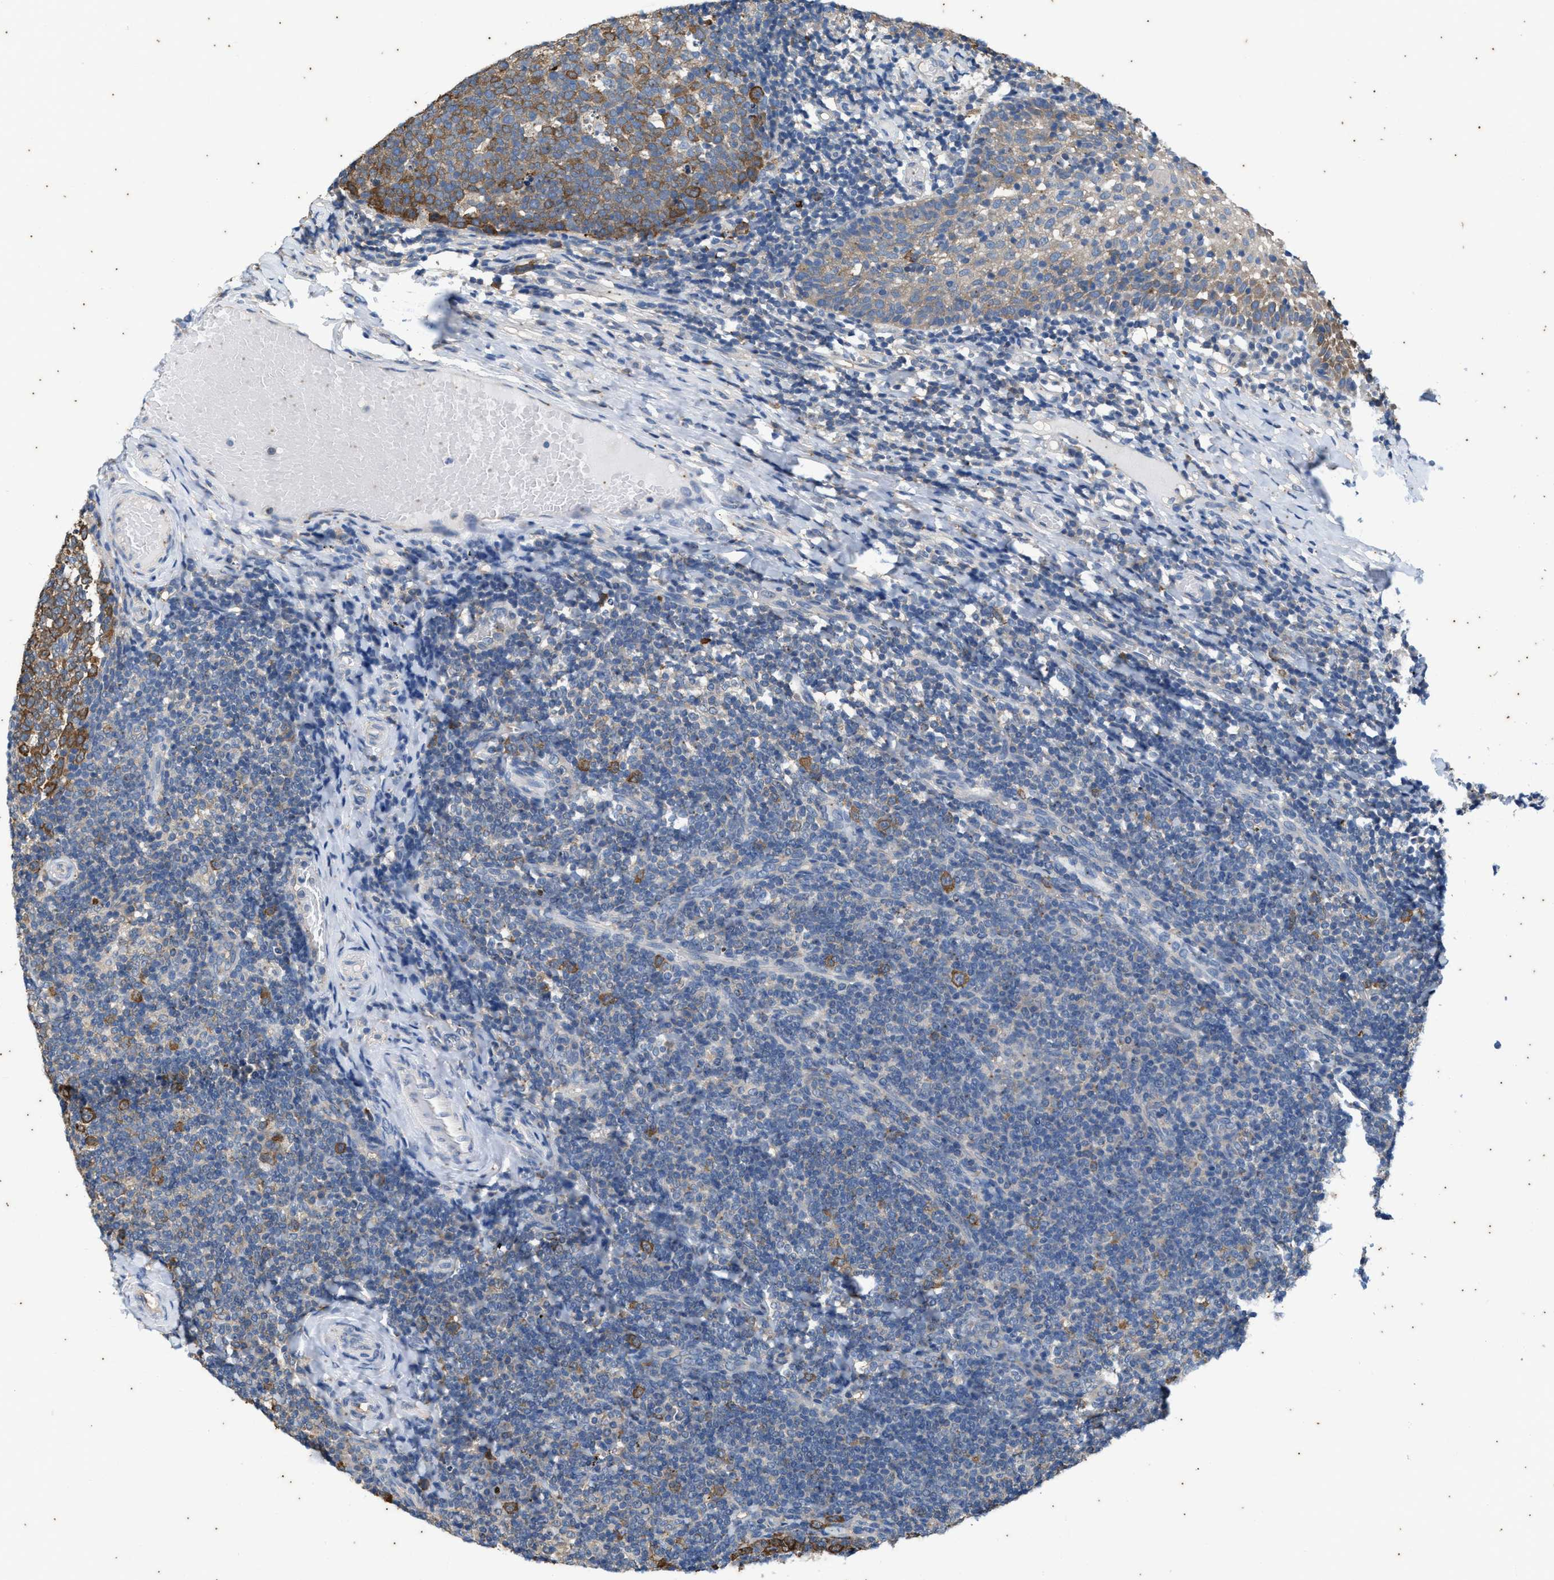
{"staining": {"intensity": "moderate", "quantity": ">75%", "location": "cytoplasmic/membranous"}, "tissue": "tonsil", "cell_type": "Germinal center cells", "image_type": "normal", "snomed": [{"axis": "morphology", "description": "Normal tissue, NOS"}, {"axis": "topography", "description": "Tonsil"}], "caption": "Immunohistochemistry (IHC) micrograph of normal tonsil: tonsil stained using immunohistochemistry (IHC) shows medium levels of moderate protein expression localized specifically in the cytoplasmic/membranous of germinal center cells, appearing as a cytoplasmic/membranous brown color.", "gene": "COX19", "patient": {"sex": "female", "age": 19}}